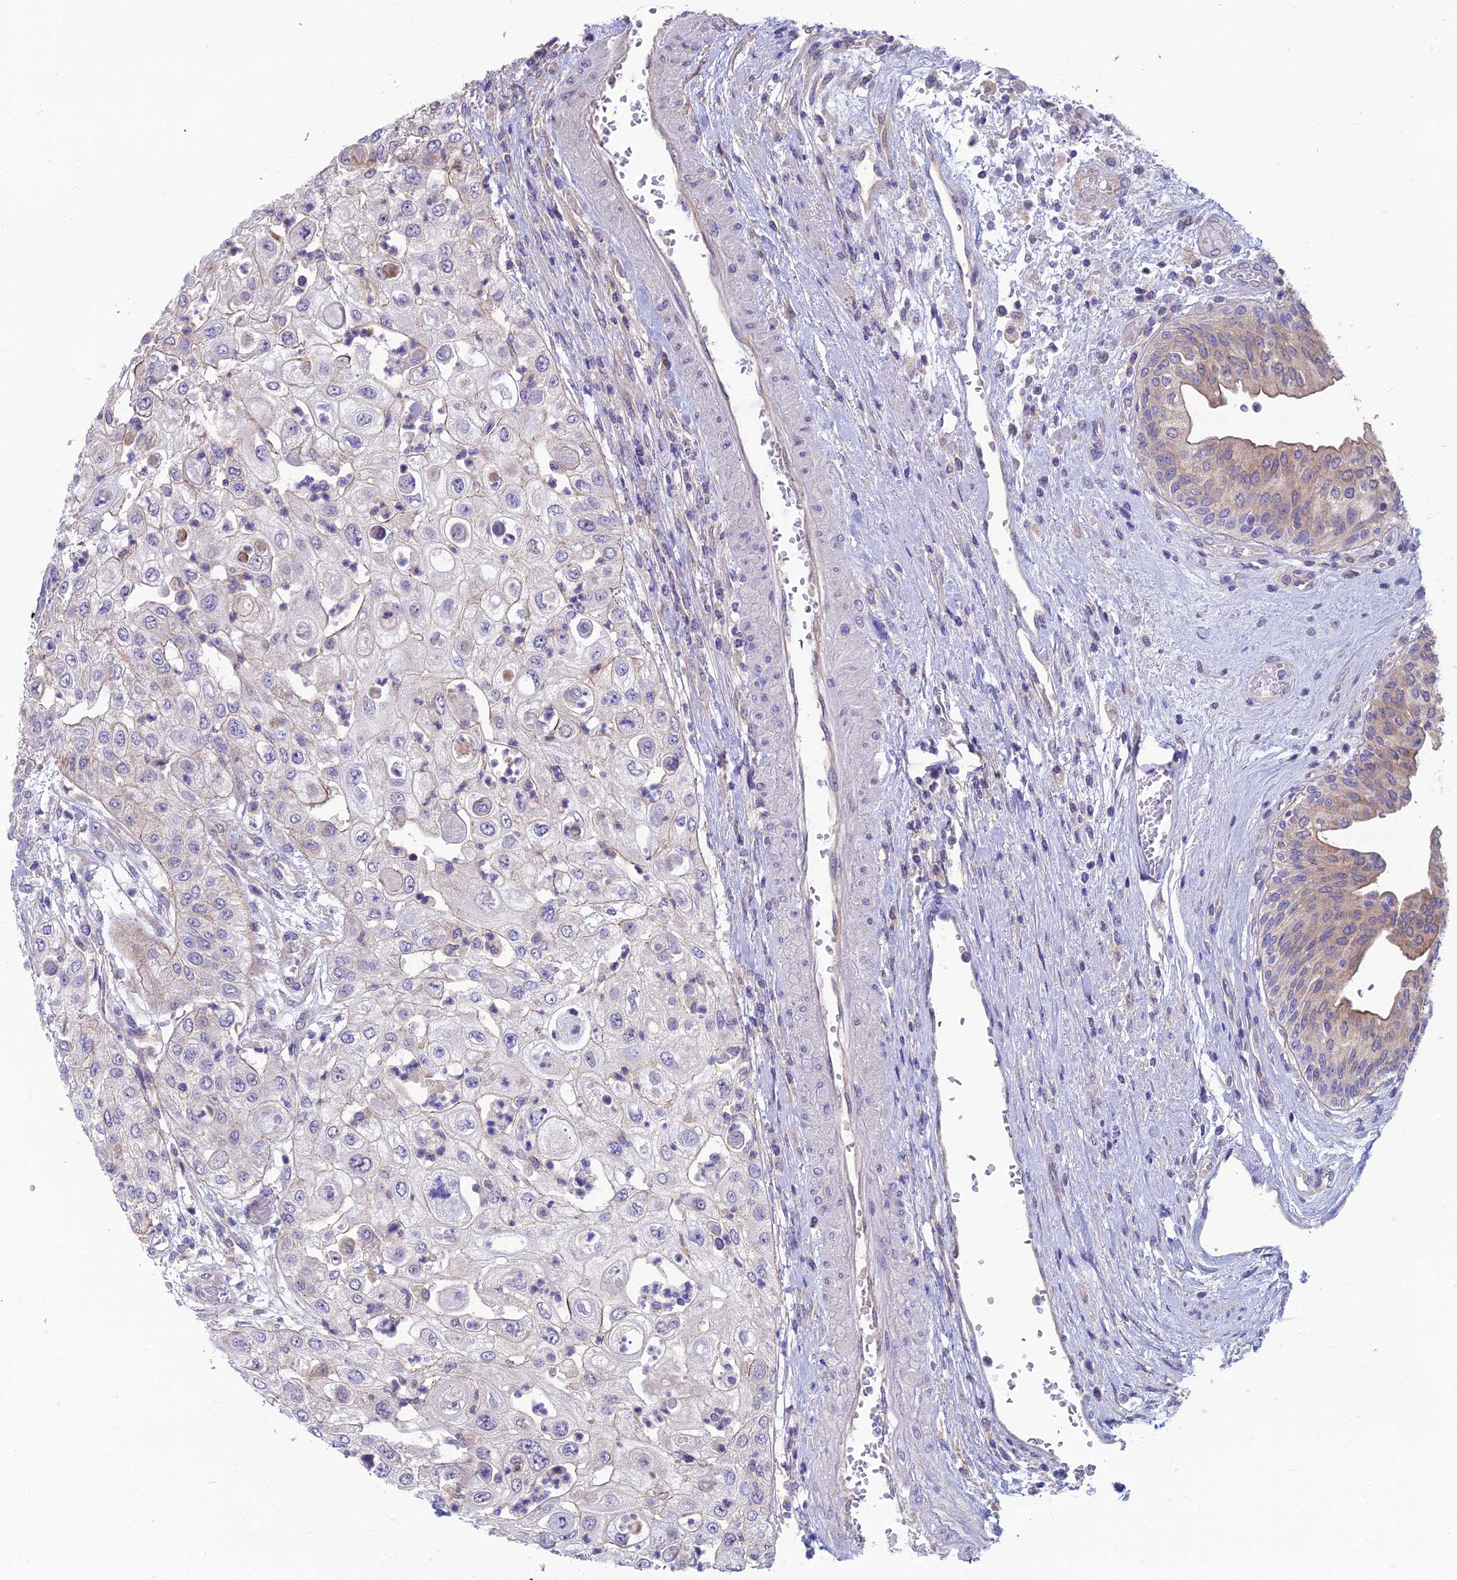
{"staining": {"intensity": "negative", "quantity": "none", "location": "none"}, "tissue": "urothelial cancer", "cell_type": "Tumor cells", "image_type": "cancer", "snomed": [{"axis": "morphology", "description": "Urothelial carcinoma, High grade"}, {"axis": "topography", "description": "Urinary bladder"}], "caption": "Immunohistochemical staining of urothelial cancer reveals no significant staining in tumor cells. Brightfield microscopy of immunohistochemistry stained with DAB (3,3'-diaminobenzidine) (brown) and hematoxylin (blue), captured at high magnification.", "gene": "MVD", "patient": {"sex": "female", "age": 79}}